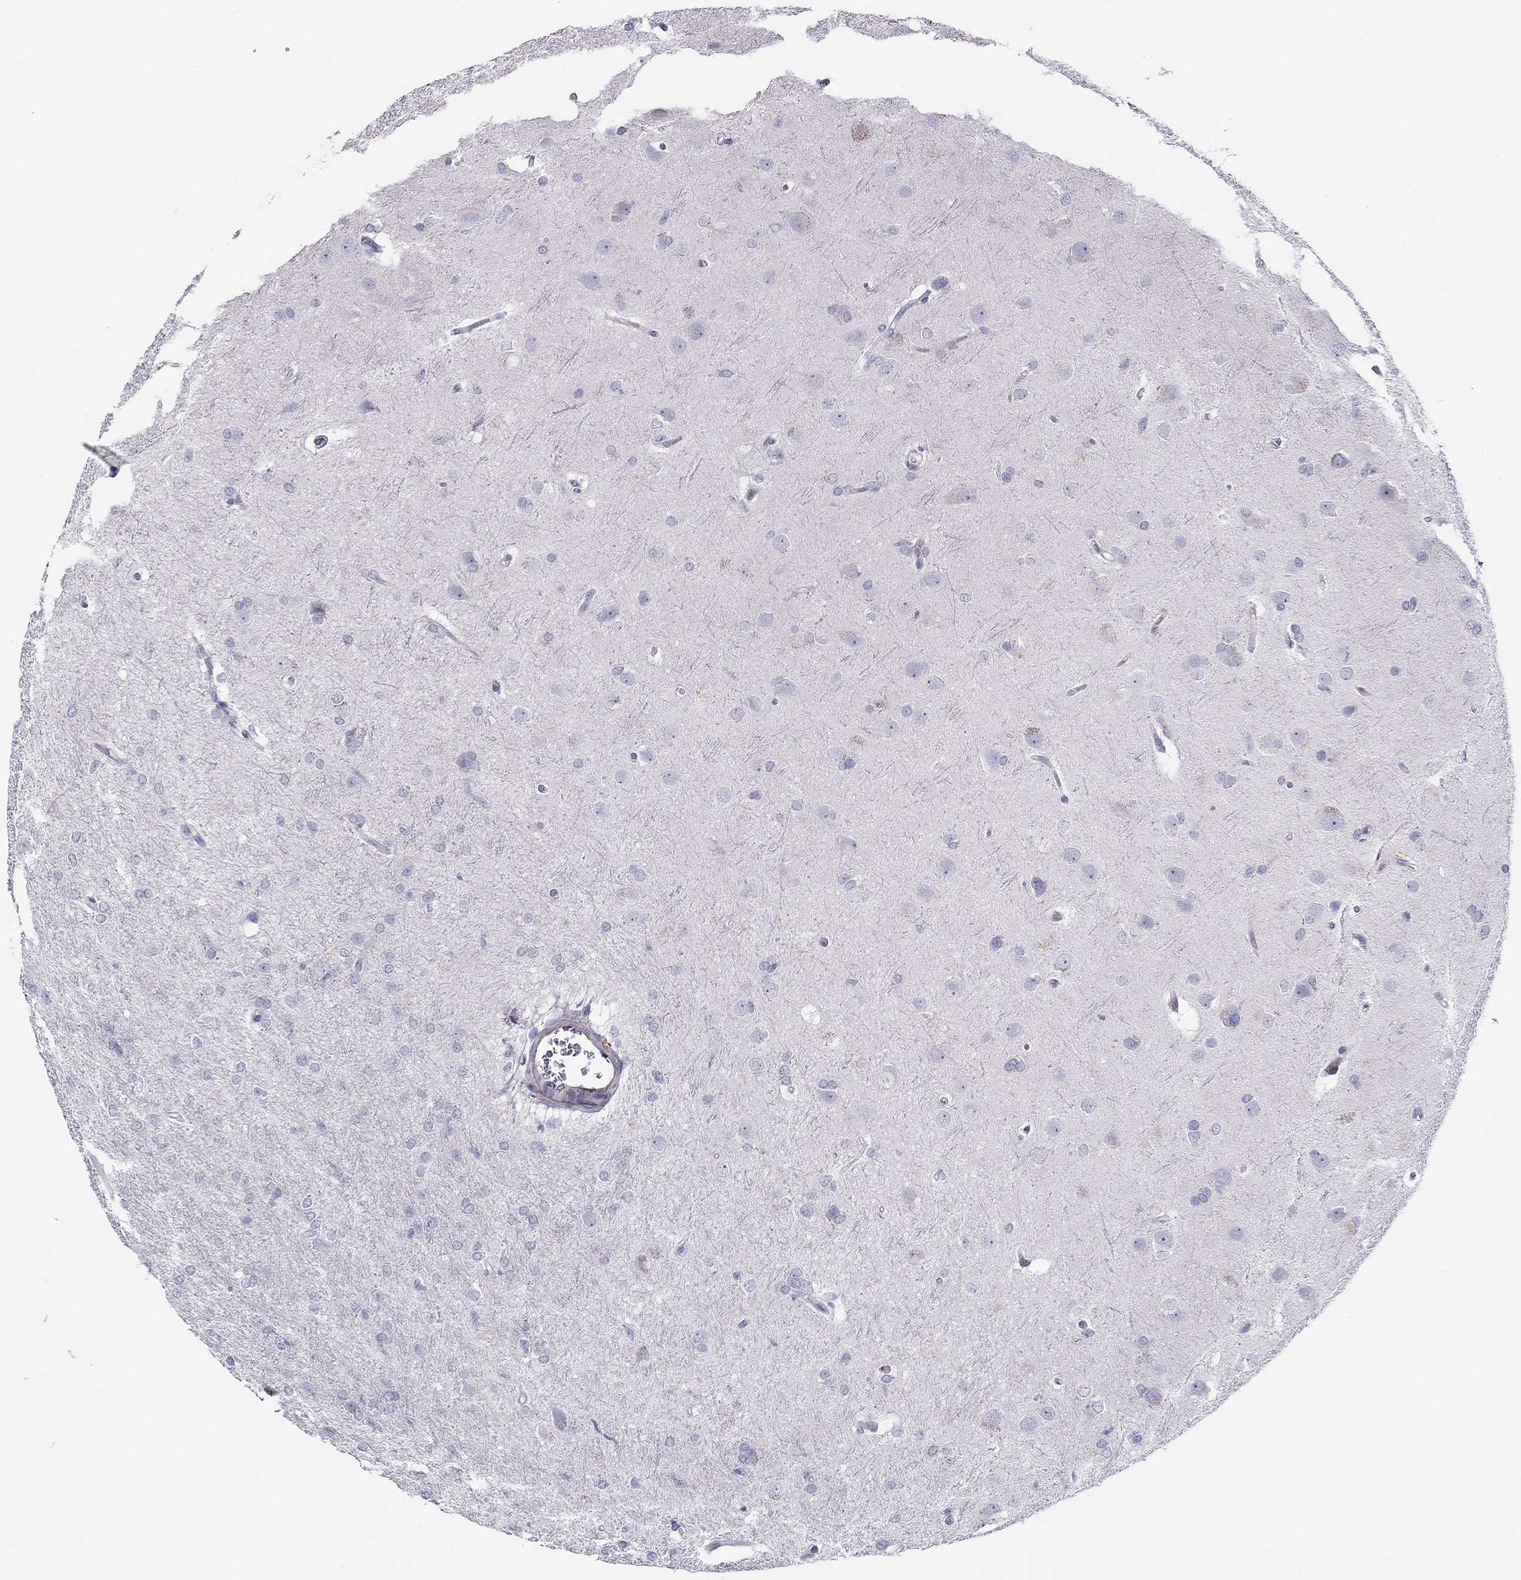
{"staining": {"intensity": "negative", "quantity": "none", "location": "none"}, "tissue": "glioma", "cell_type": "Tumor cells", "image_type": "cancer", "snomed": [{"axis": "morphology", "description": "Glioma, malignant, High grade"}, {"axis": "topography", "description": "Brain"}], "caption": "Micrograph shows no protein positivity in tumor cells of high-grade glioma (malignant) tissue.", "gene": "SPINT4", "patient": {"sex": "male", "age": 68}}